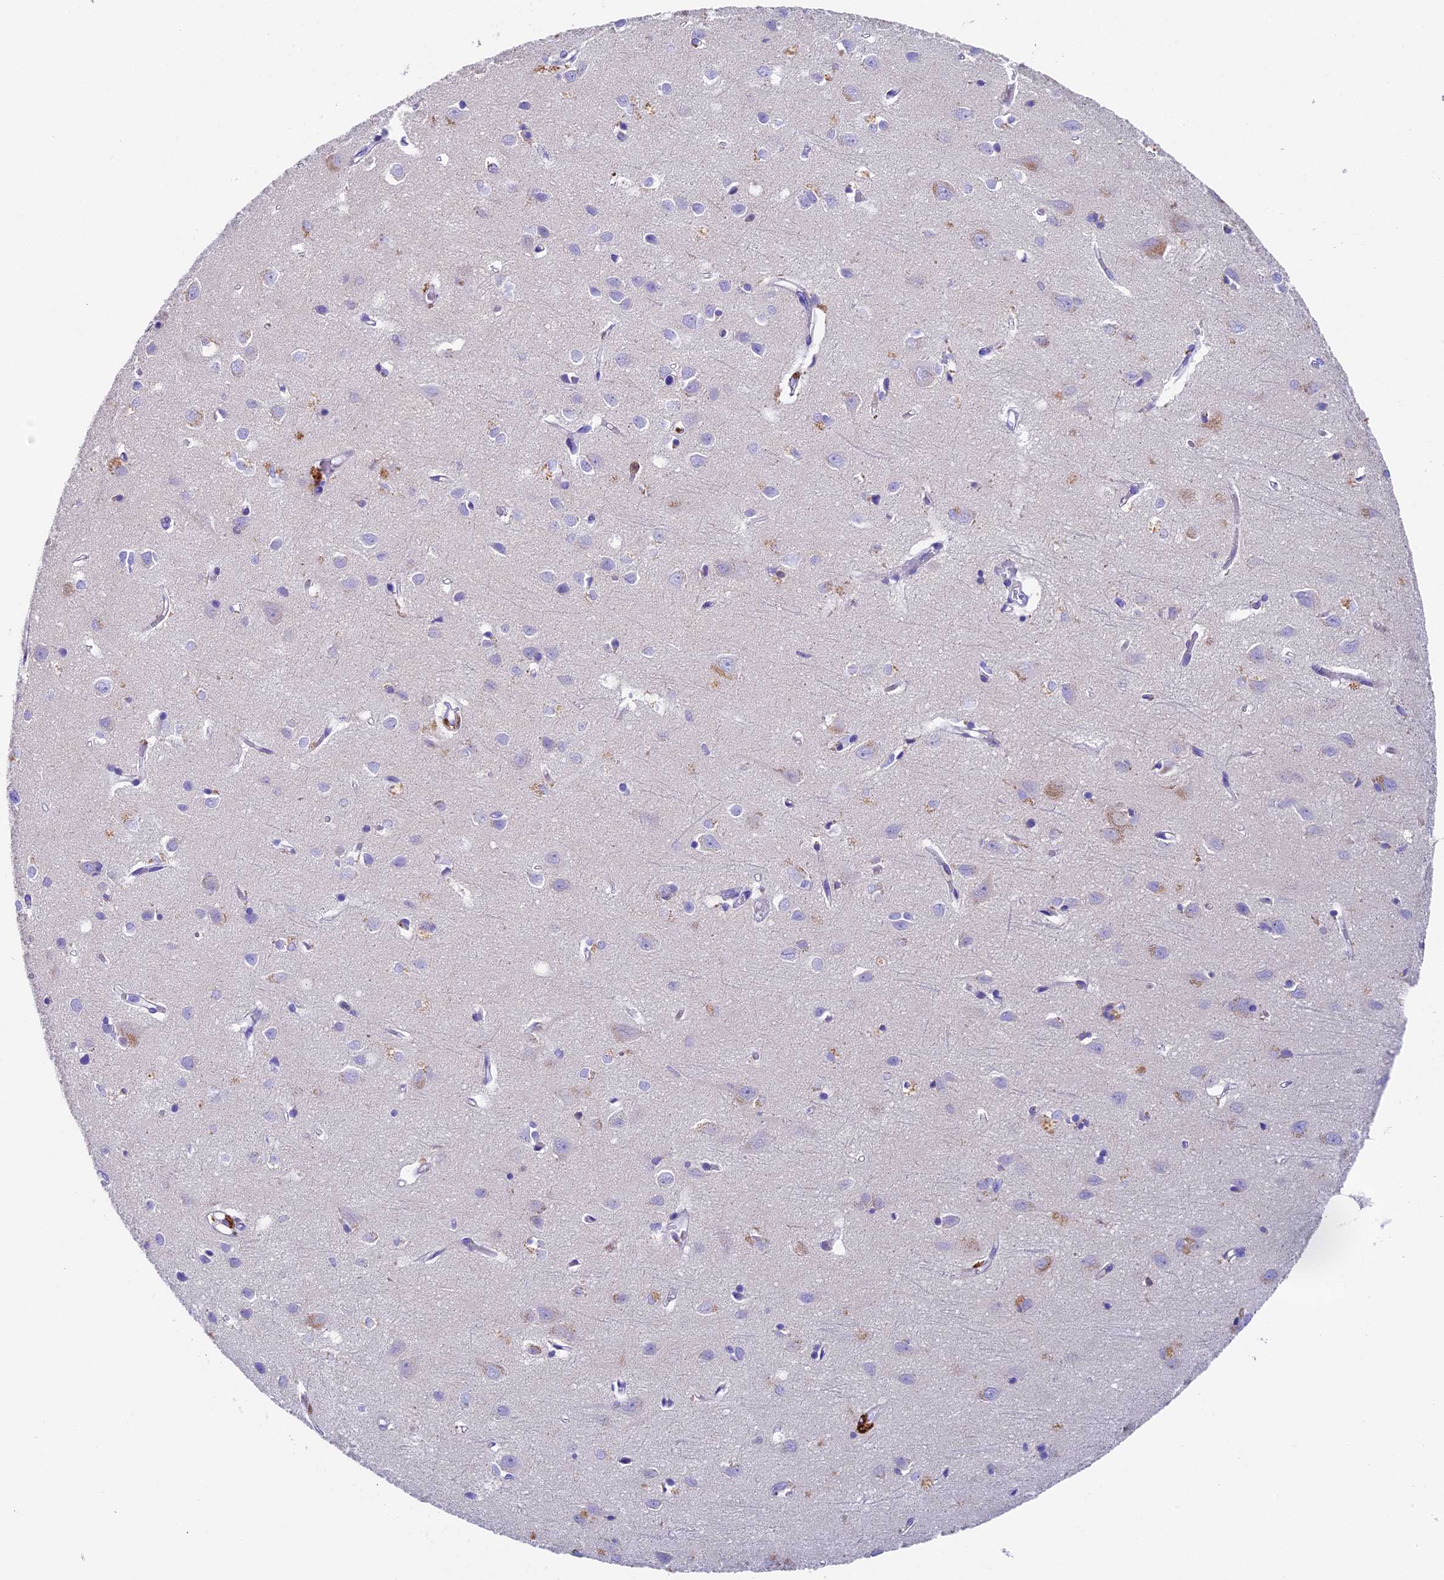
{"staining": {"intensity": "negative", "quantity": "none", "location": "none"}, "tissue": "cerebral cortex", "cell_type": "Endothelial cells", "image_type": "normal", "snomed": [{"axis": "morphology", "description": "Normal tissue, NOS"}, {"axis": "topography", "description": "Cerebral cortex"}], "caption": "A high-resolution image shows IHC staining of normal cerebral cortex, which reveals no significant expression in endothelial cells. Brightfield microscopy of immunohistochemistry stained with DAB (3,3'-diaminobenzidine) (brown) and hematoxylin (blue), captured at high magnification.", "gene": "ADAT1", "patient": {"sex": "female", "age": 64}}